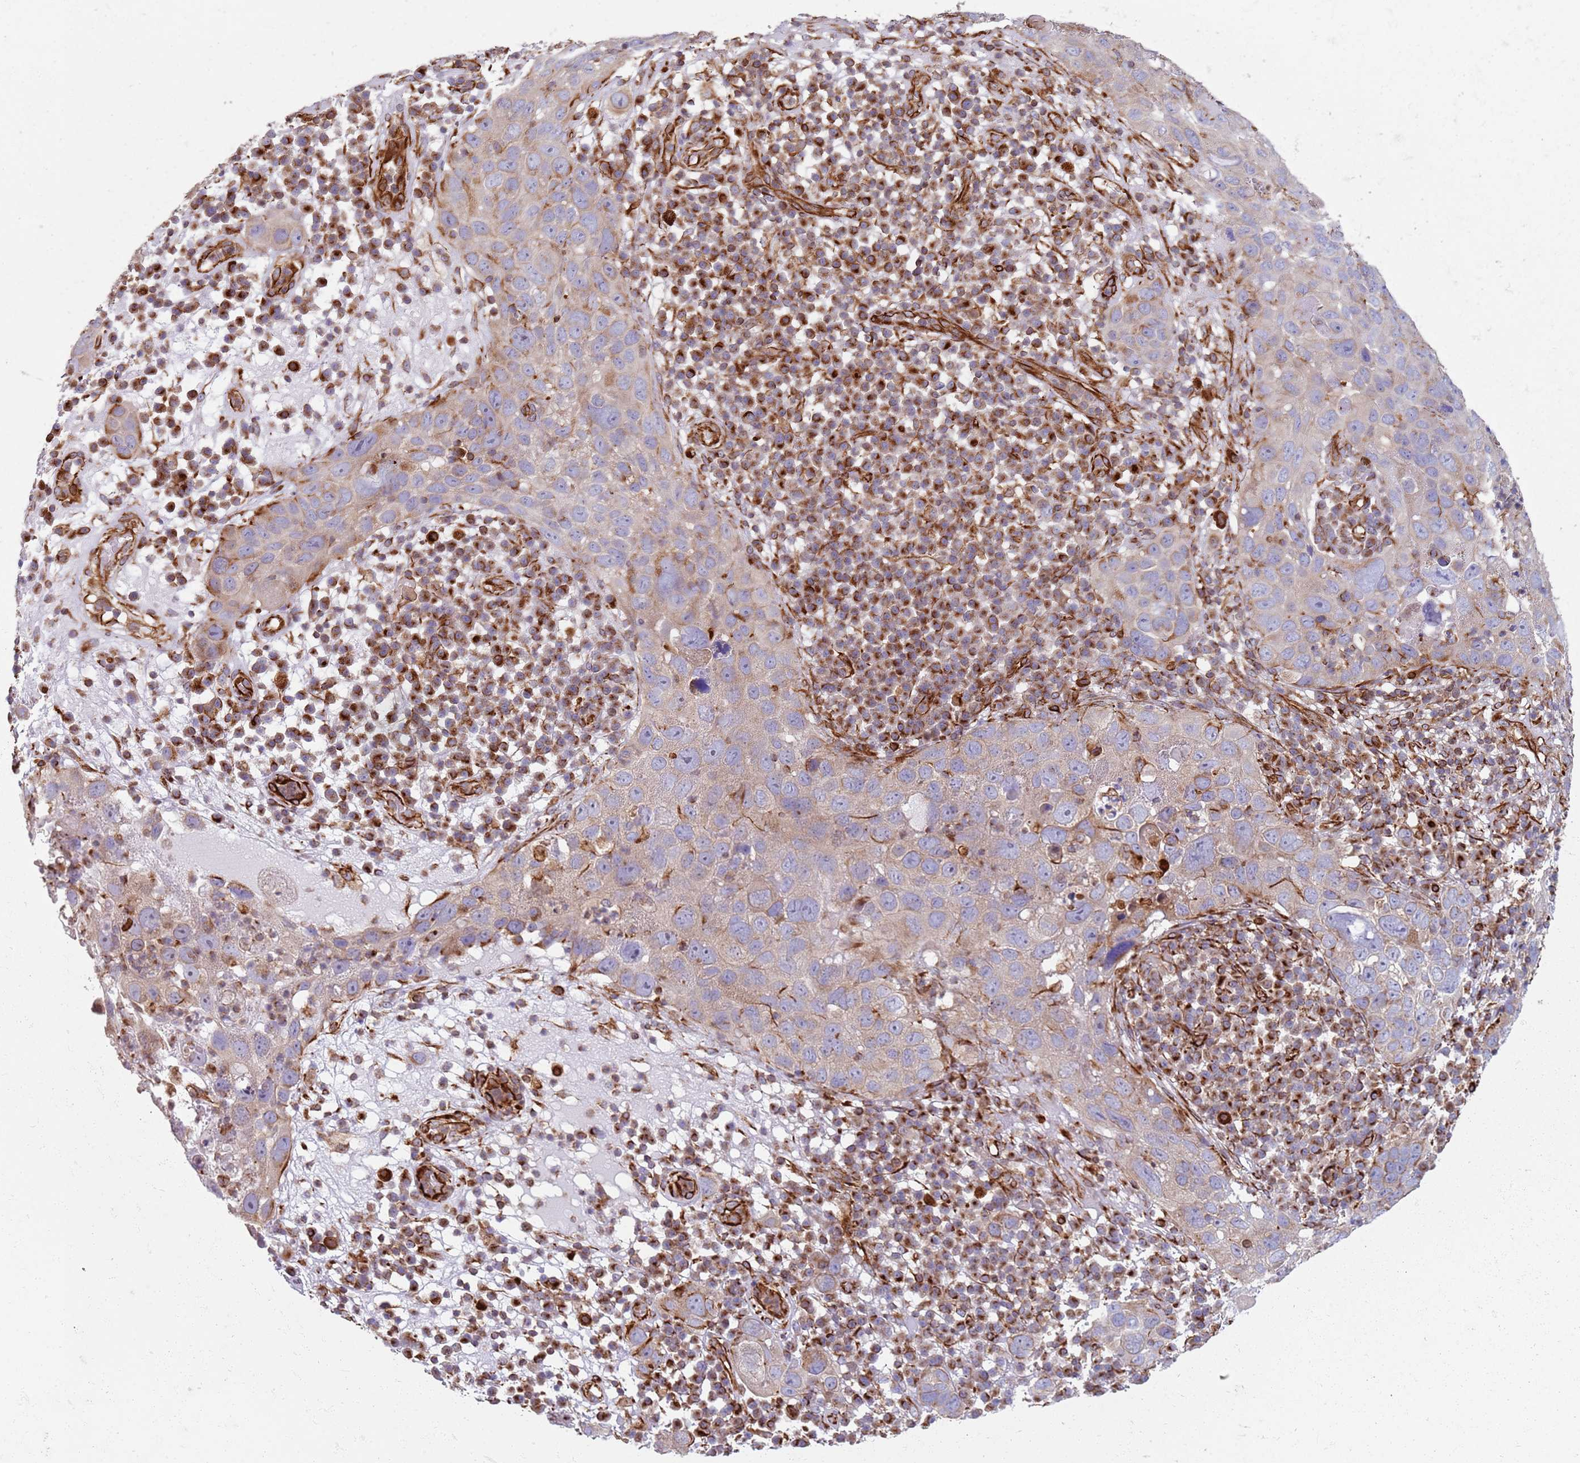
{"staining": {"intensity": "weak", "quantity": "25%-75%", "location": "cytoplasmic/membranous"}, "tissue": "skin cancer", "cell_type": "Tumor cells", "image_type": "cancer", "snomed": [{"axis": "morphology", "description": "Squamous cell carcinoma in situ, NOS"}, {"axis": "morphology", "description": "Squamous cell carcinoma, NOS"}, {"axis": "topography", "description": "Skin"}], "caption": "Brown immunohistochemical staining in skin cancer (squamous cell carcinoma) exhibits weak cytoplasmic/membranous staining in about 25%-75% of tumor cells. The staining is performed using DAB (3,3'-diaminobenzidine) brown chromogen to label protein expression. The nuclei are counter-stained blue using hematoxylin.", "gene": "SNAPIN", "patient": {"sex": "male", "age": 93}}